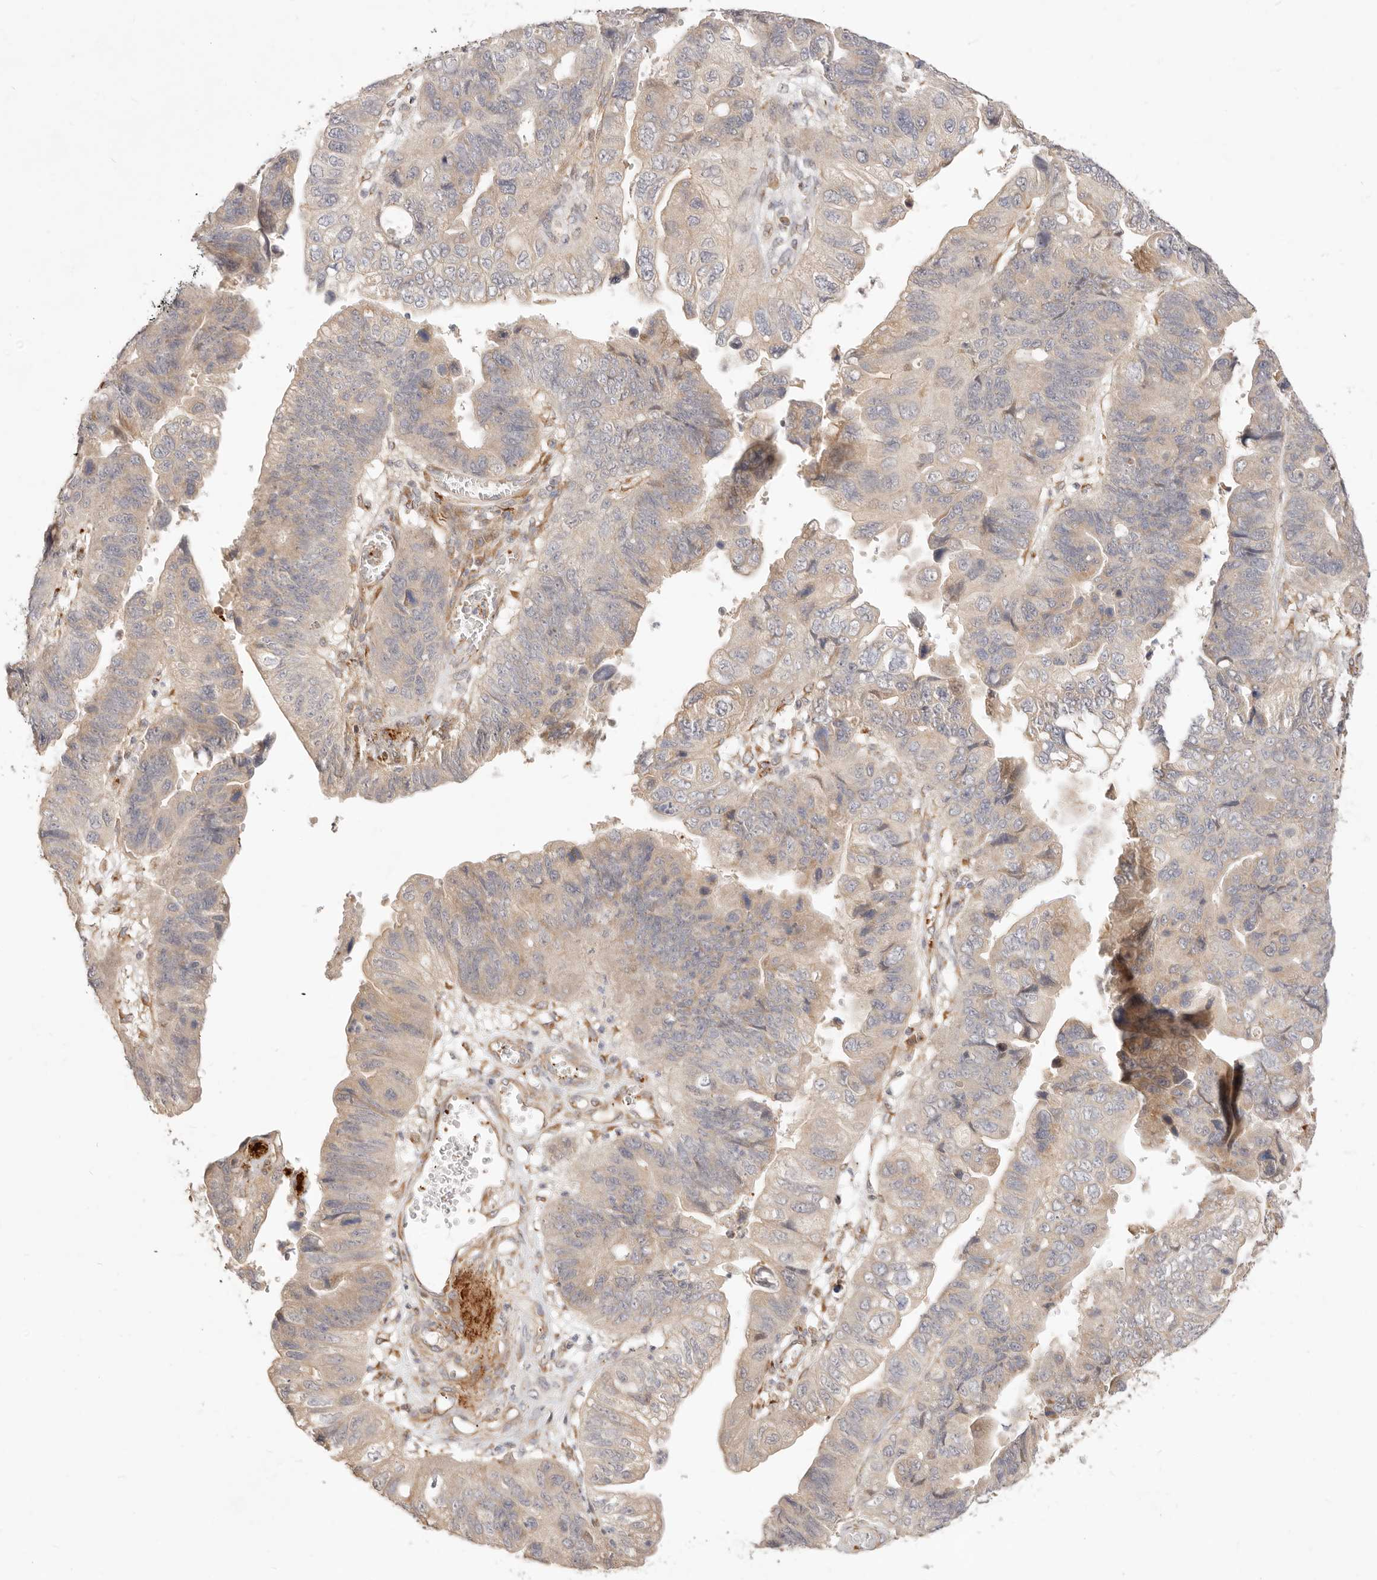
{"staining": {"intensity": "weak", "quantity": "25%-75%", "location": "cytoplasmic/membranous"}, "tissue": "stomach cancer", "cell_type": "Tumor cells", "image_type": "cancer", "snomed": [{"axis": "morphology", "description": "Adenocarcinoma, NOS"}, {"axis": "topography", "description": "Stomach"}], "caption": "A low amount of weak cytoplasmic/membranous positivity is appreciated in about 25%-75% of tumor cells in adenocarcinoma (stomach) tissue. (IHC, brightfield microscopy, high magnification).", "gene": "UBXN10", "patient": {"sex": "male", "age": 59}}